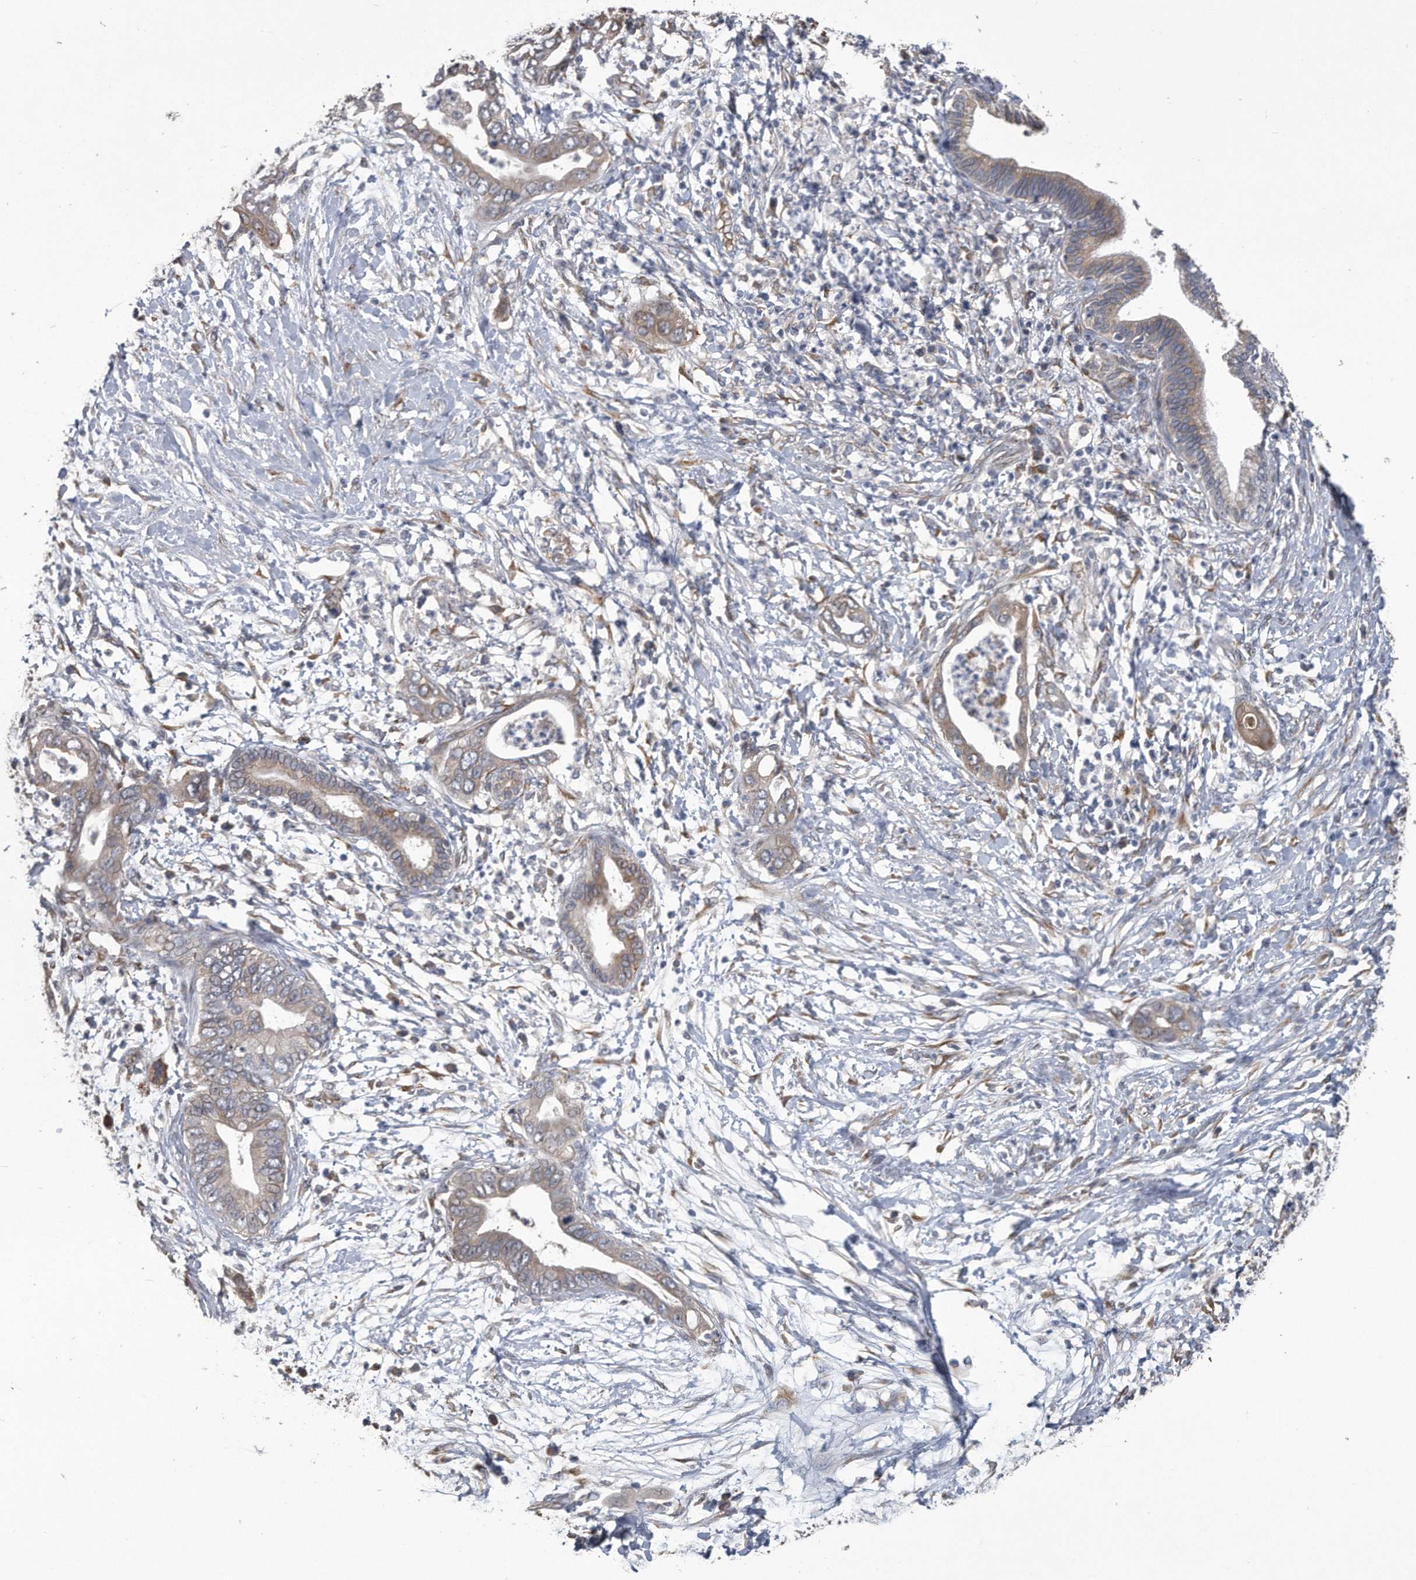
{"staining": {"intensity": "weak", "quantity": "25%-75%", "location": "cytoplasmic/membranous"}, "tissue": "pancreatic cancer", "cell_type": "Tumor cells", "image_type": "cancer", "snomed": [{"axis": "morphology", "description": "Adenocarcinoma, NOS"}, {"axis": "topography", "description": "Pancreas"}], "caption": "Pancreatic cancer (adenocarcinoma) stained for a protein (brown) exhibits weak cytoplasmic/membranous positive staining in approximately 25%-75% of tumor cells.", "gene": "PCLO", "patient": {"sex": "male", "age": 75}}